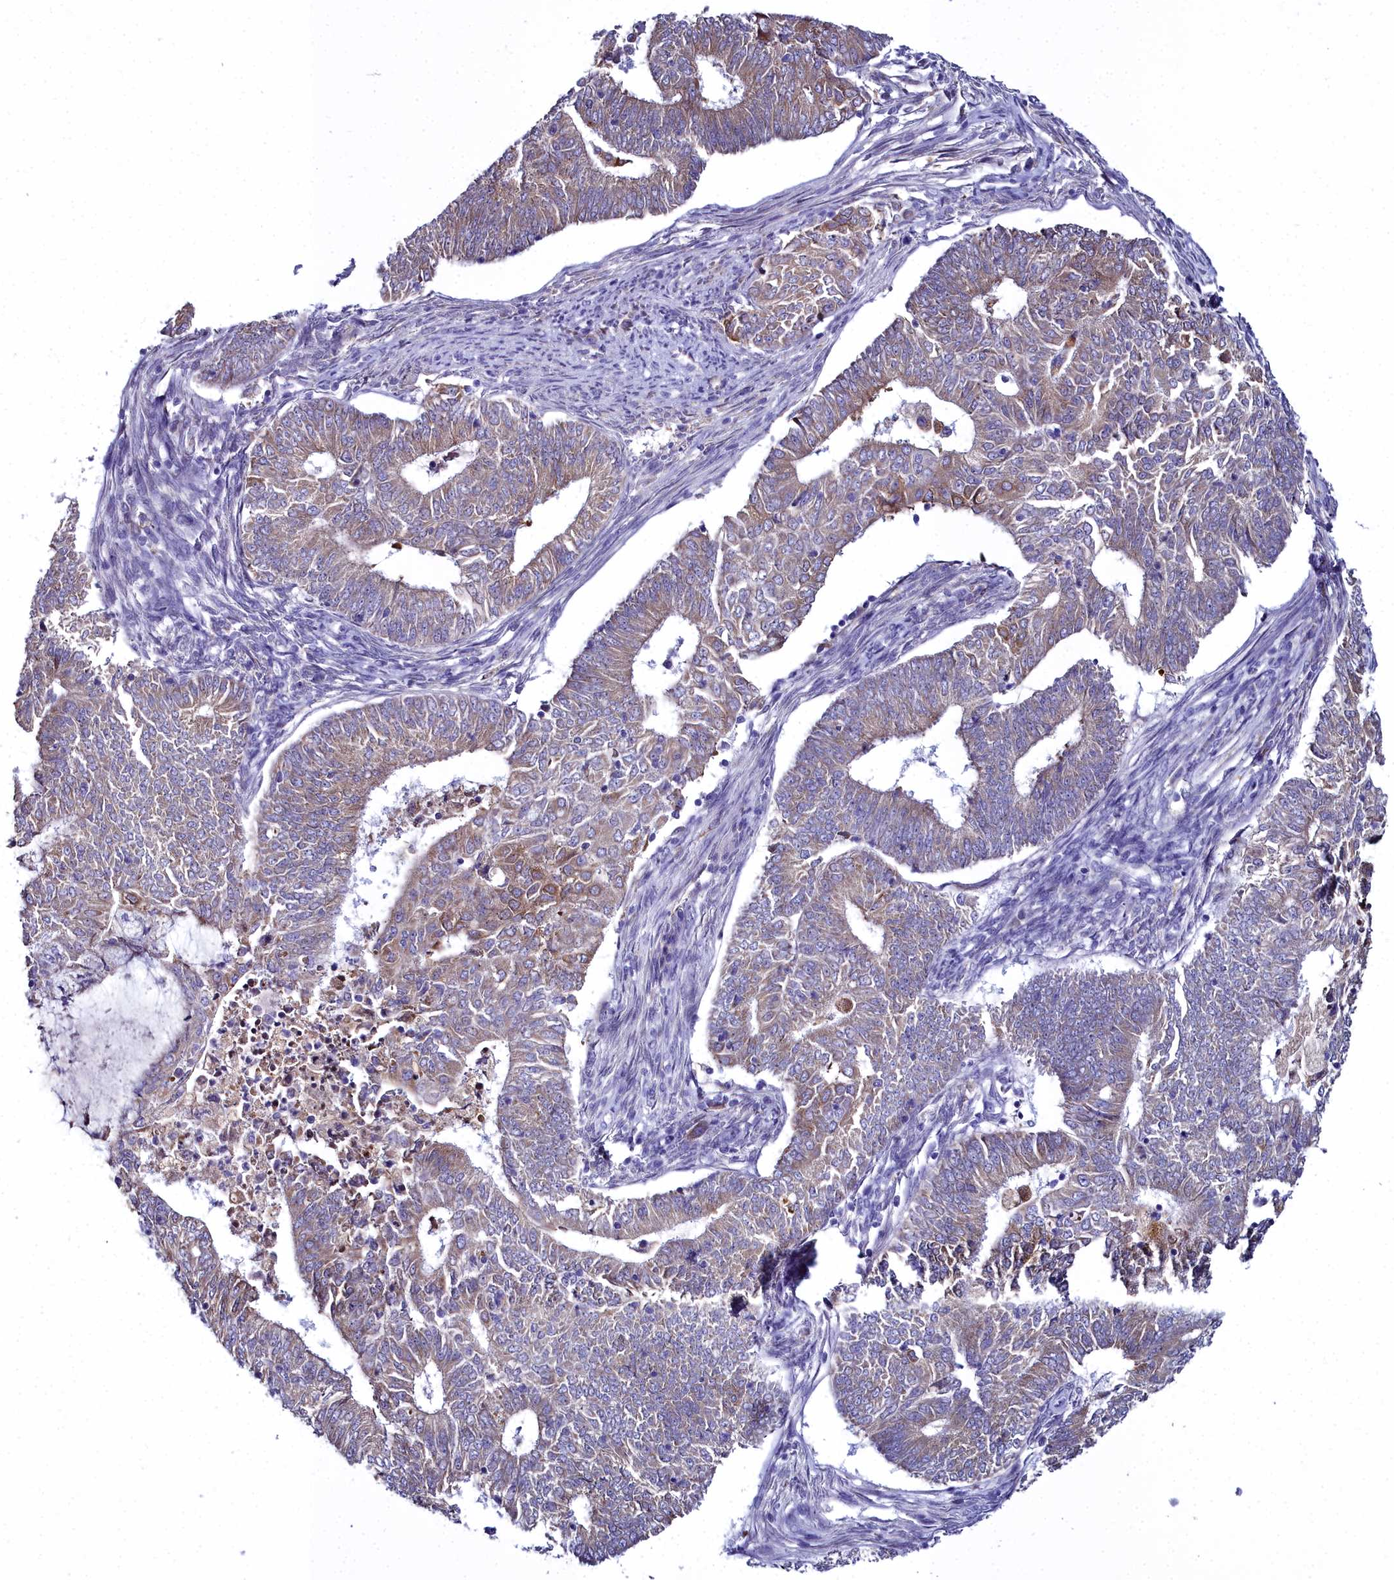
{"staining": {"intensity": "moderate", "quantity": "<25%", "location": "cytoplasmic/membranous"}, "tissue": "endometrial cancer", "cell_type": "Tumor cells", "image_type": "cancer", "snomed": [{"axis": "morphology", "description": "Adenocarcinoma, NOS"}, {"axis": "topography", "description": "Endometrium"}], "caption": "DAB immunohistochemical staining of endometrial cancer (adenocarcinoma) displays moderate cytoplasmic/membranous protein staining in approximately <25% of tumor cells.", "gene": "ELAPOR2", "patient": {"sex": "female", "age": 62}}